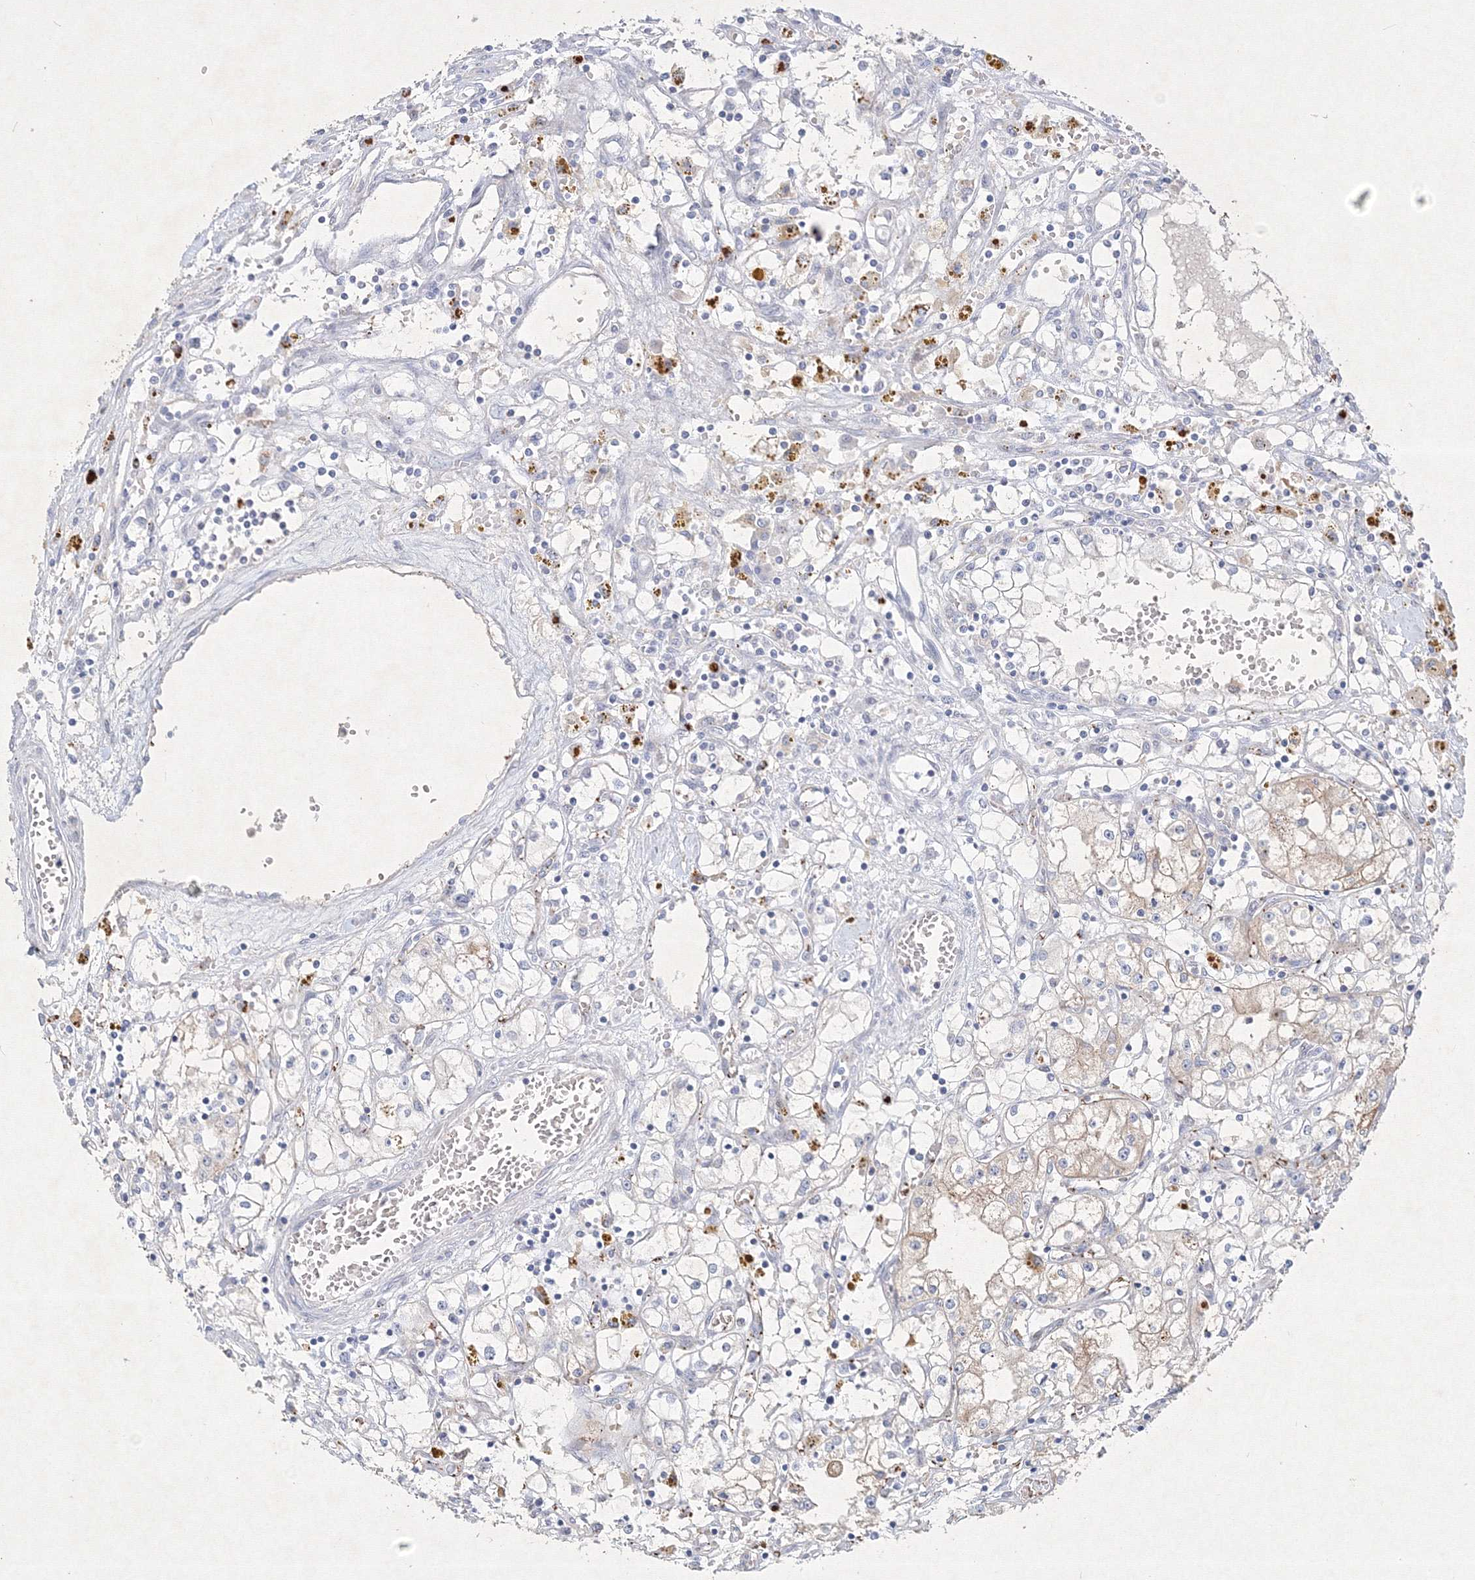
{"staining": {"intensity": "weak", "quantity": "<25%", "location": "cytoplasmic/membranous"}, "tissue": "renal cancer", "cell_type": "Tumor cells", "image_type": "cancer", "snomed": [{"axis": "morphology", "description": "Adenocarcinoma, NOS"}, {"axis": "topography", "description": "Kidney"}], "caption": "High power microscopy micrograph of an immunohistochemistry (IHC) photomicrograph of adenocarcinoma (renal), revealing no significant expression in tumor cells.", "gene": "CXXC4", "patient": {"sex": "male", "age": 56}}